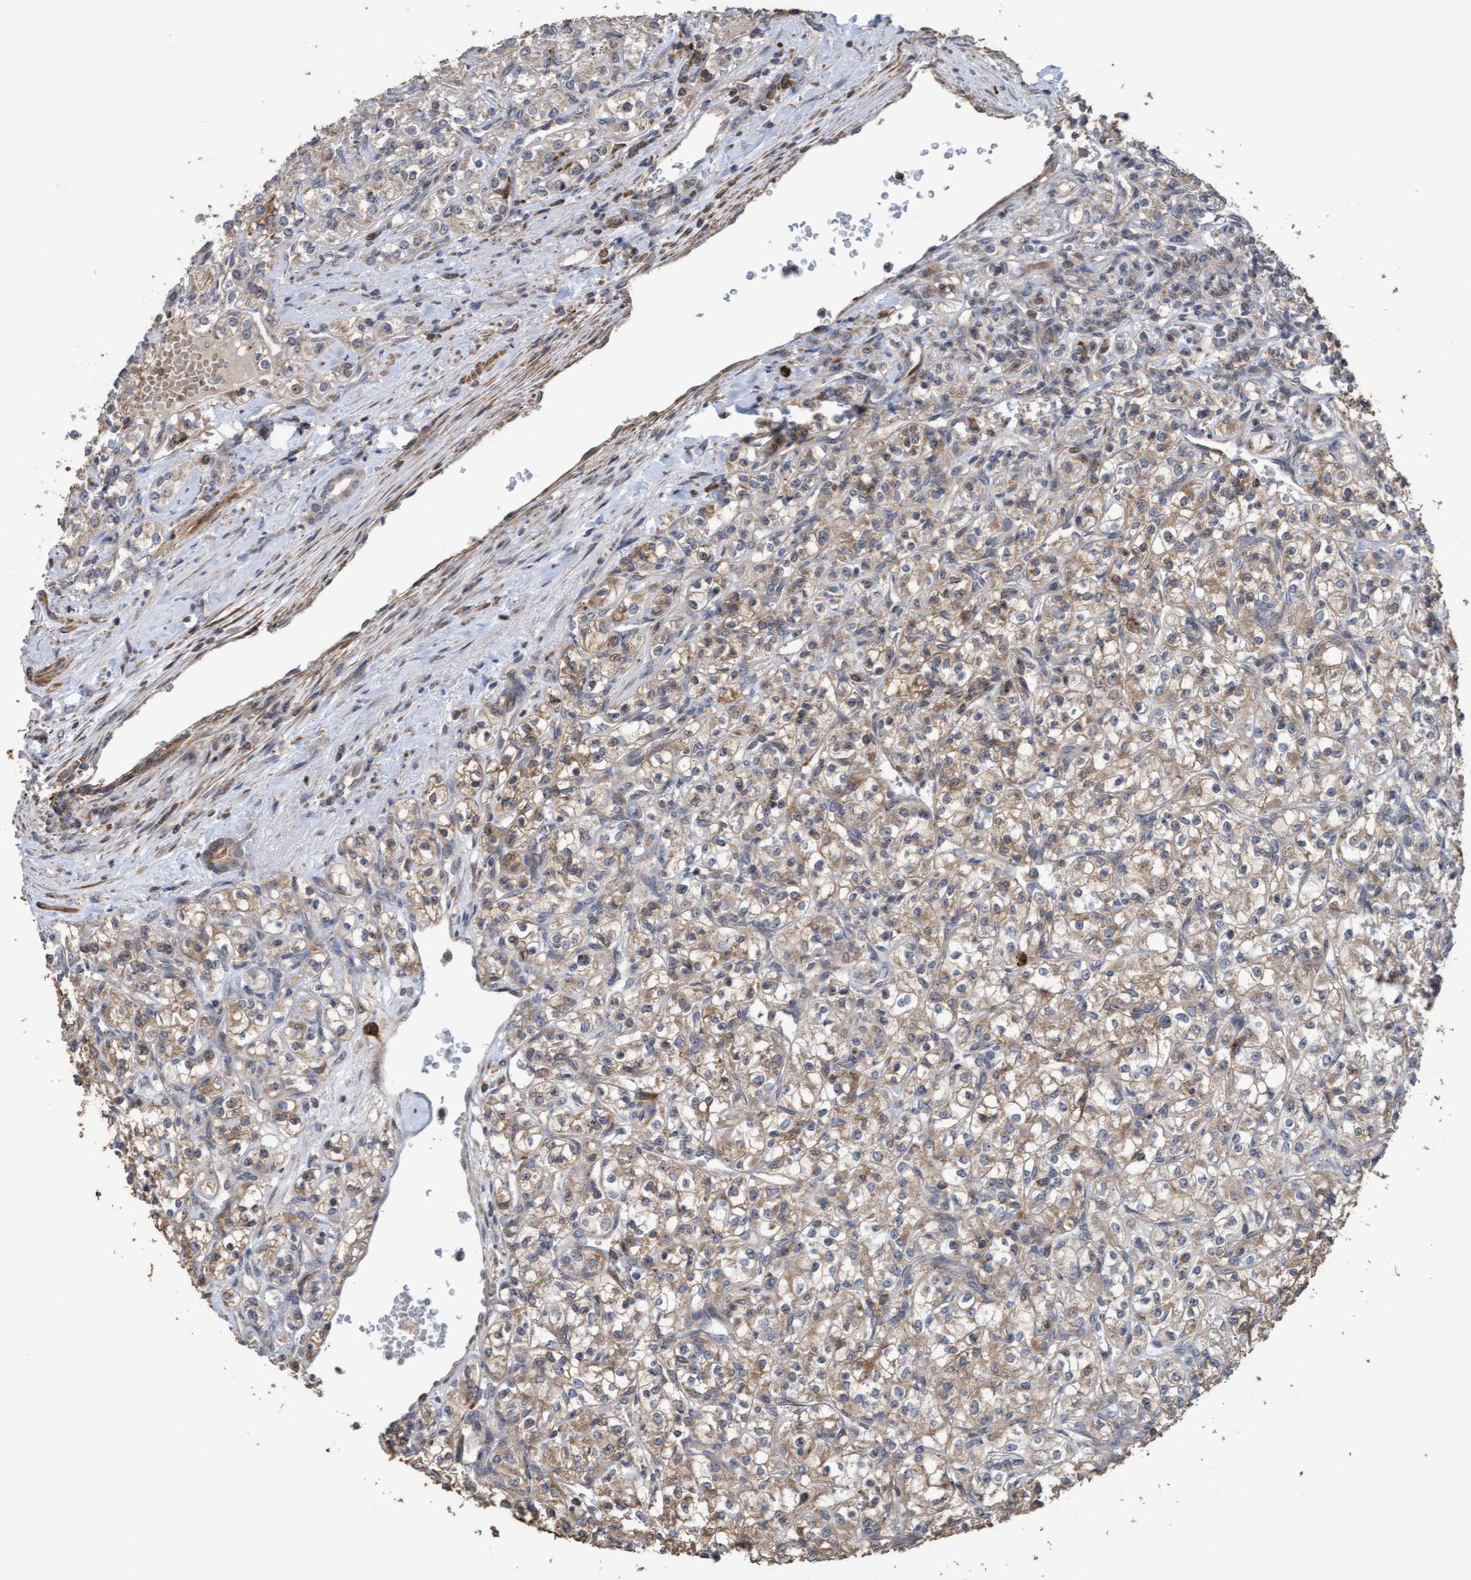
{"staining": {"intensity": "weak", "quantity": ">75%", "location": "cytoplasmic/membranous"}, "tissue": "renal cancer", "cell_type": "Tumor cells", "image_type": "cancer", "snomed": [{"axis": "morphology", "description": "Adenocarcinoma, NOS"}, {"axis": "topography", "description": "Kidney"}], "caption": "Human adenocarcinoma (renal) stained with a protein marker shows weak staining in tumor cells.", "gene": "SLBP", "patient": {"sex": "male", "age": 77}}